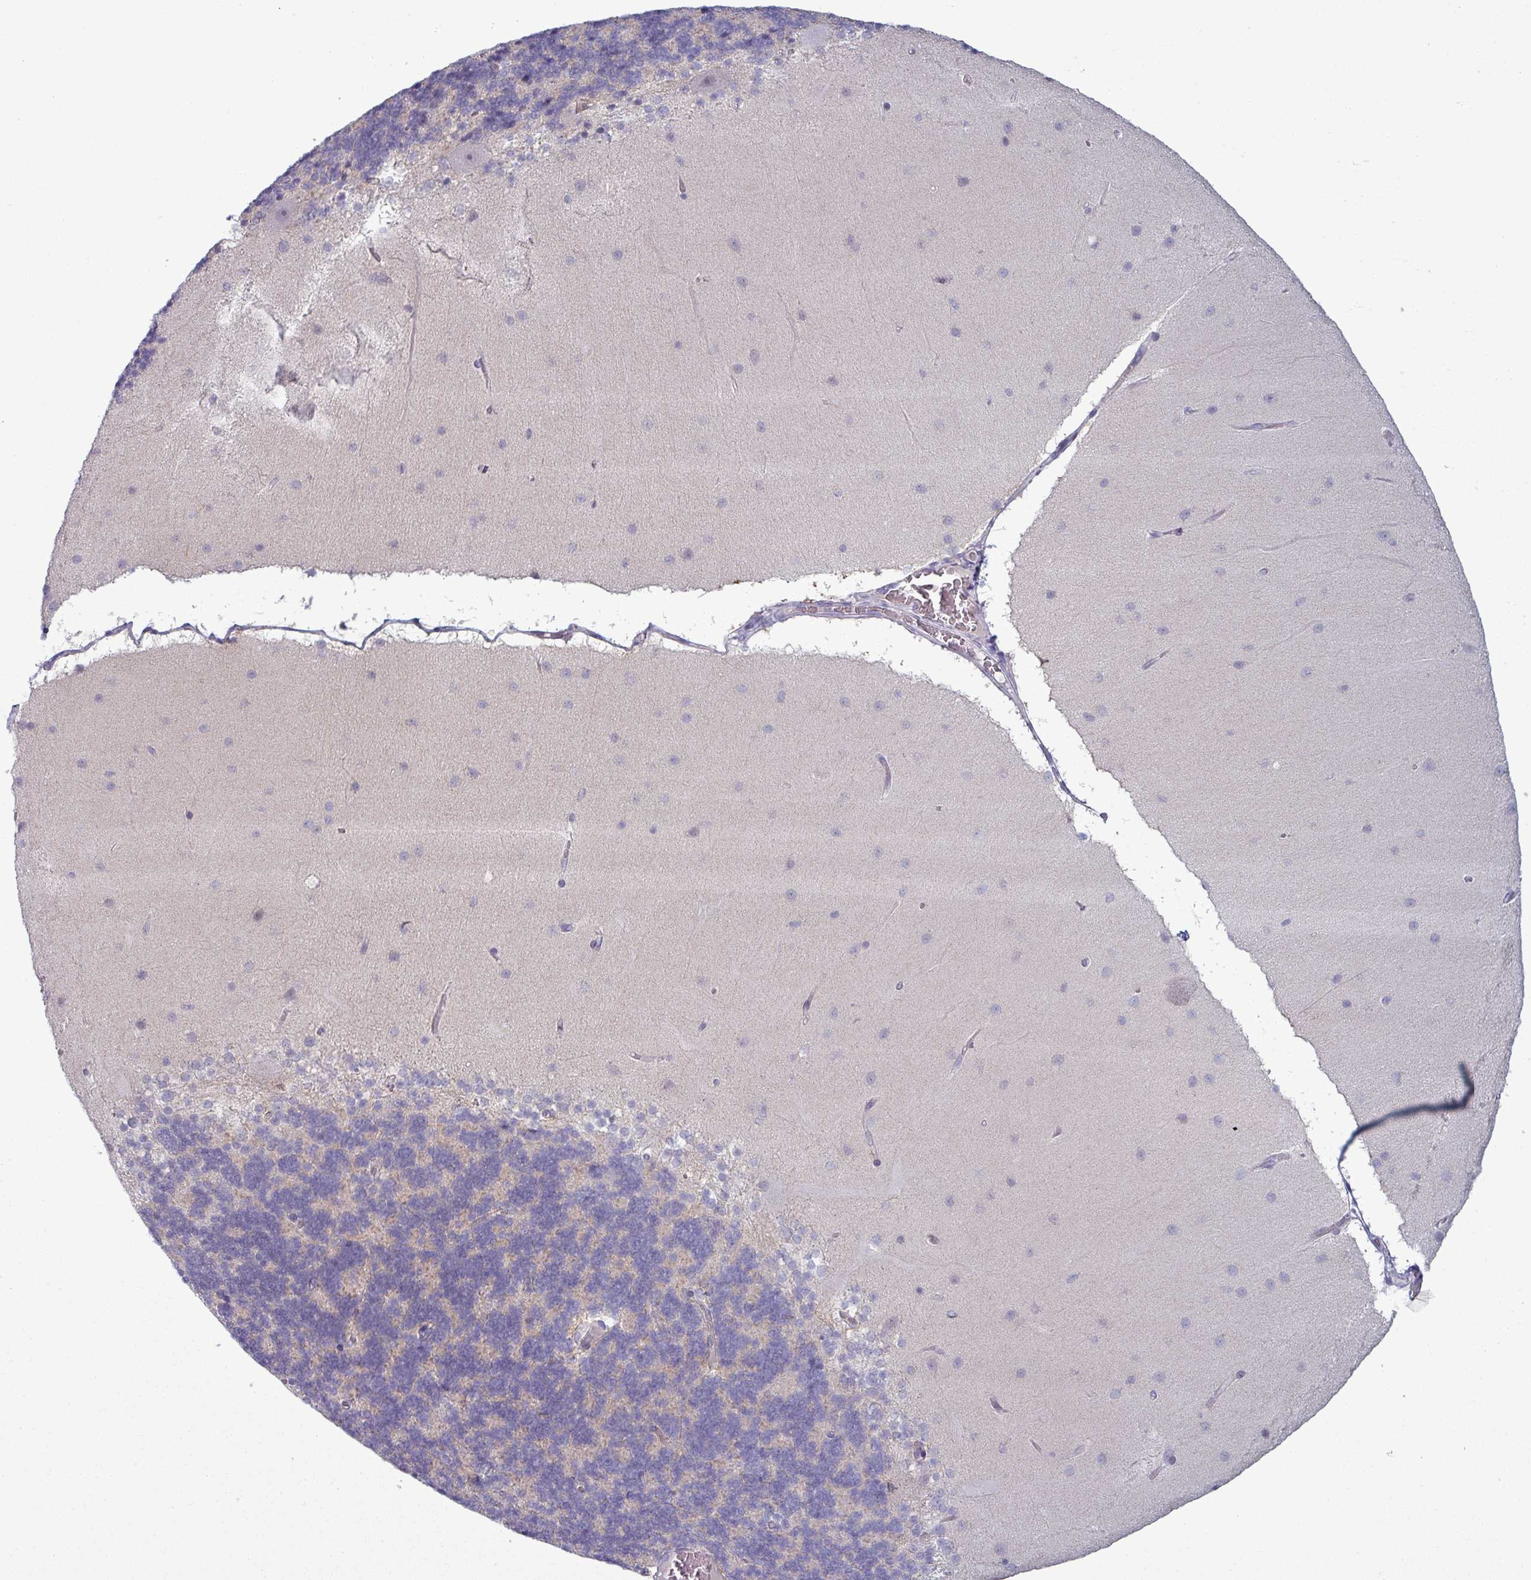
{"staining": {"intensity": "moderate", "quantity": "25%-75%", "location": "cytoplasmic/membranous"}, "tissue": "cerebellum", "cell_type": "Cells in granular layer", "image_type": "normal", "snomed": [{"axis": "morphology", "description": "Normal tissue, NOS"}, {"axis": "topography", "description": "Cerebellum"}], "caption": "DAB immunohistochemical staining of unremarkable human cerebellum demonstrates moderate cytoplasmic/membranous protein staining in about 25%-75% of cells in granular layer.", "gene": "ZNF615", "patient": {"sex": "female", "age": 54}}